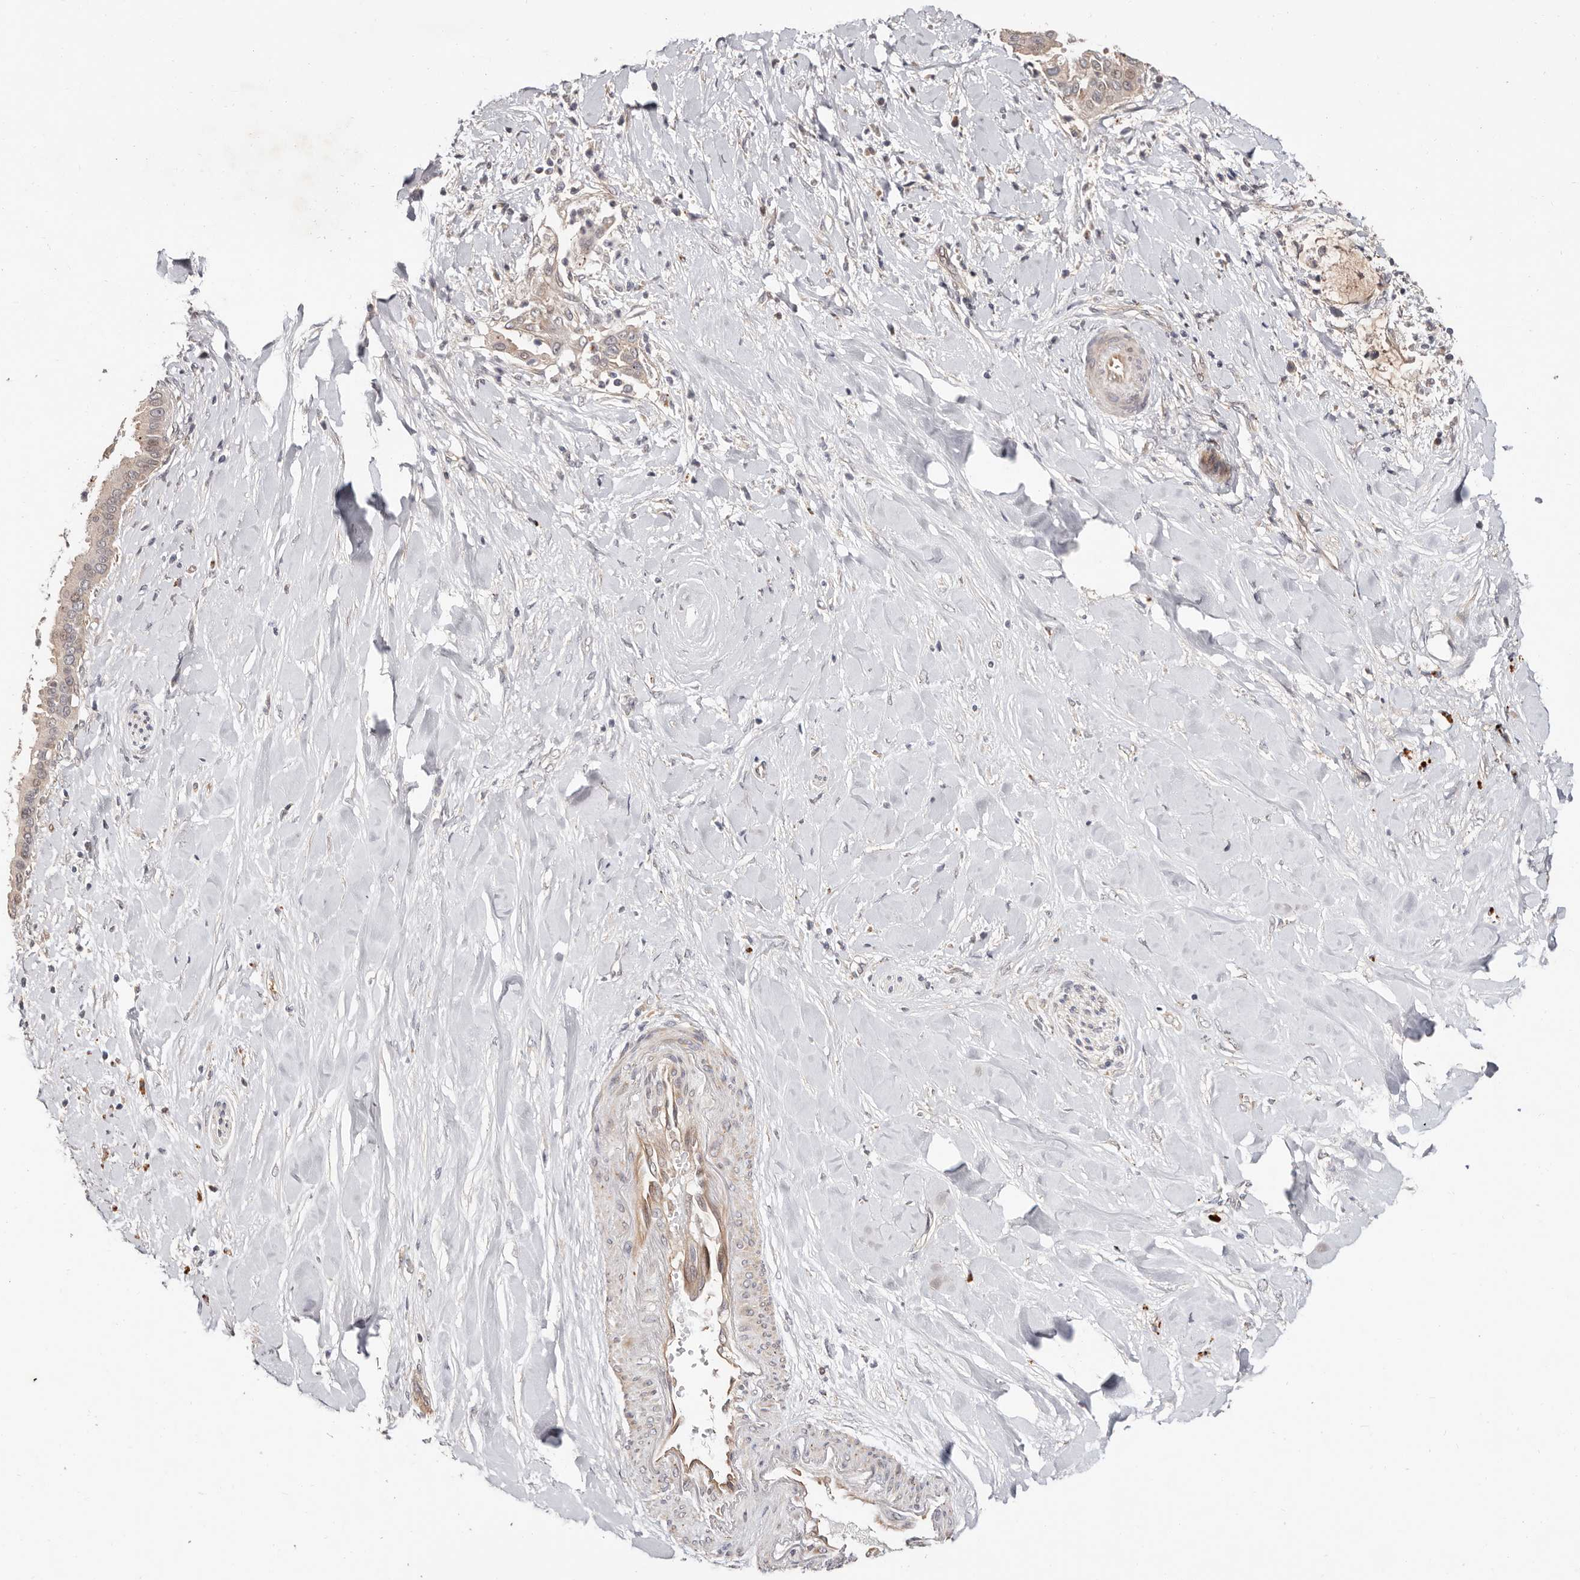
{"staining": {"intensity": "moderate", "quantity": "25%-75%", "location": "cytoplasmic/membranous"}, "tissue": "liver cancer", "cell_type": "Tumor cells", "image_type": "cancer", "snomed": [{"axis": "morphology", "description": "Cholangiocarcinoma"}, {"axis": "topography", "description": "Liver"}], "caption": "The micrograph reveals staining of liver cancer (cholangiocarcinoma), revealing moderate cytoplasmic/membranous protein positivity (brown color) within tumor cells.", "gene": "USP33", "patient": {"sex": "female", "age": 54}}